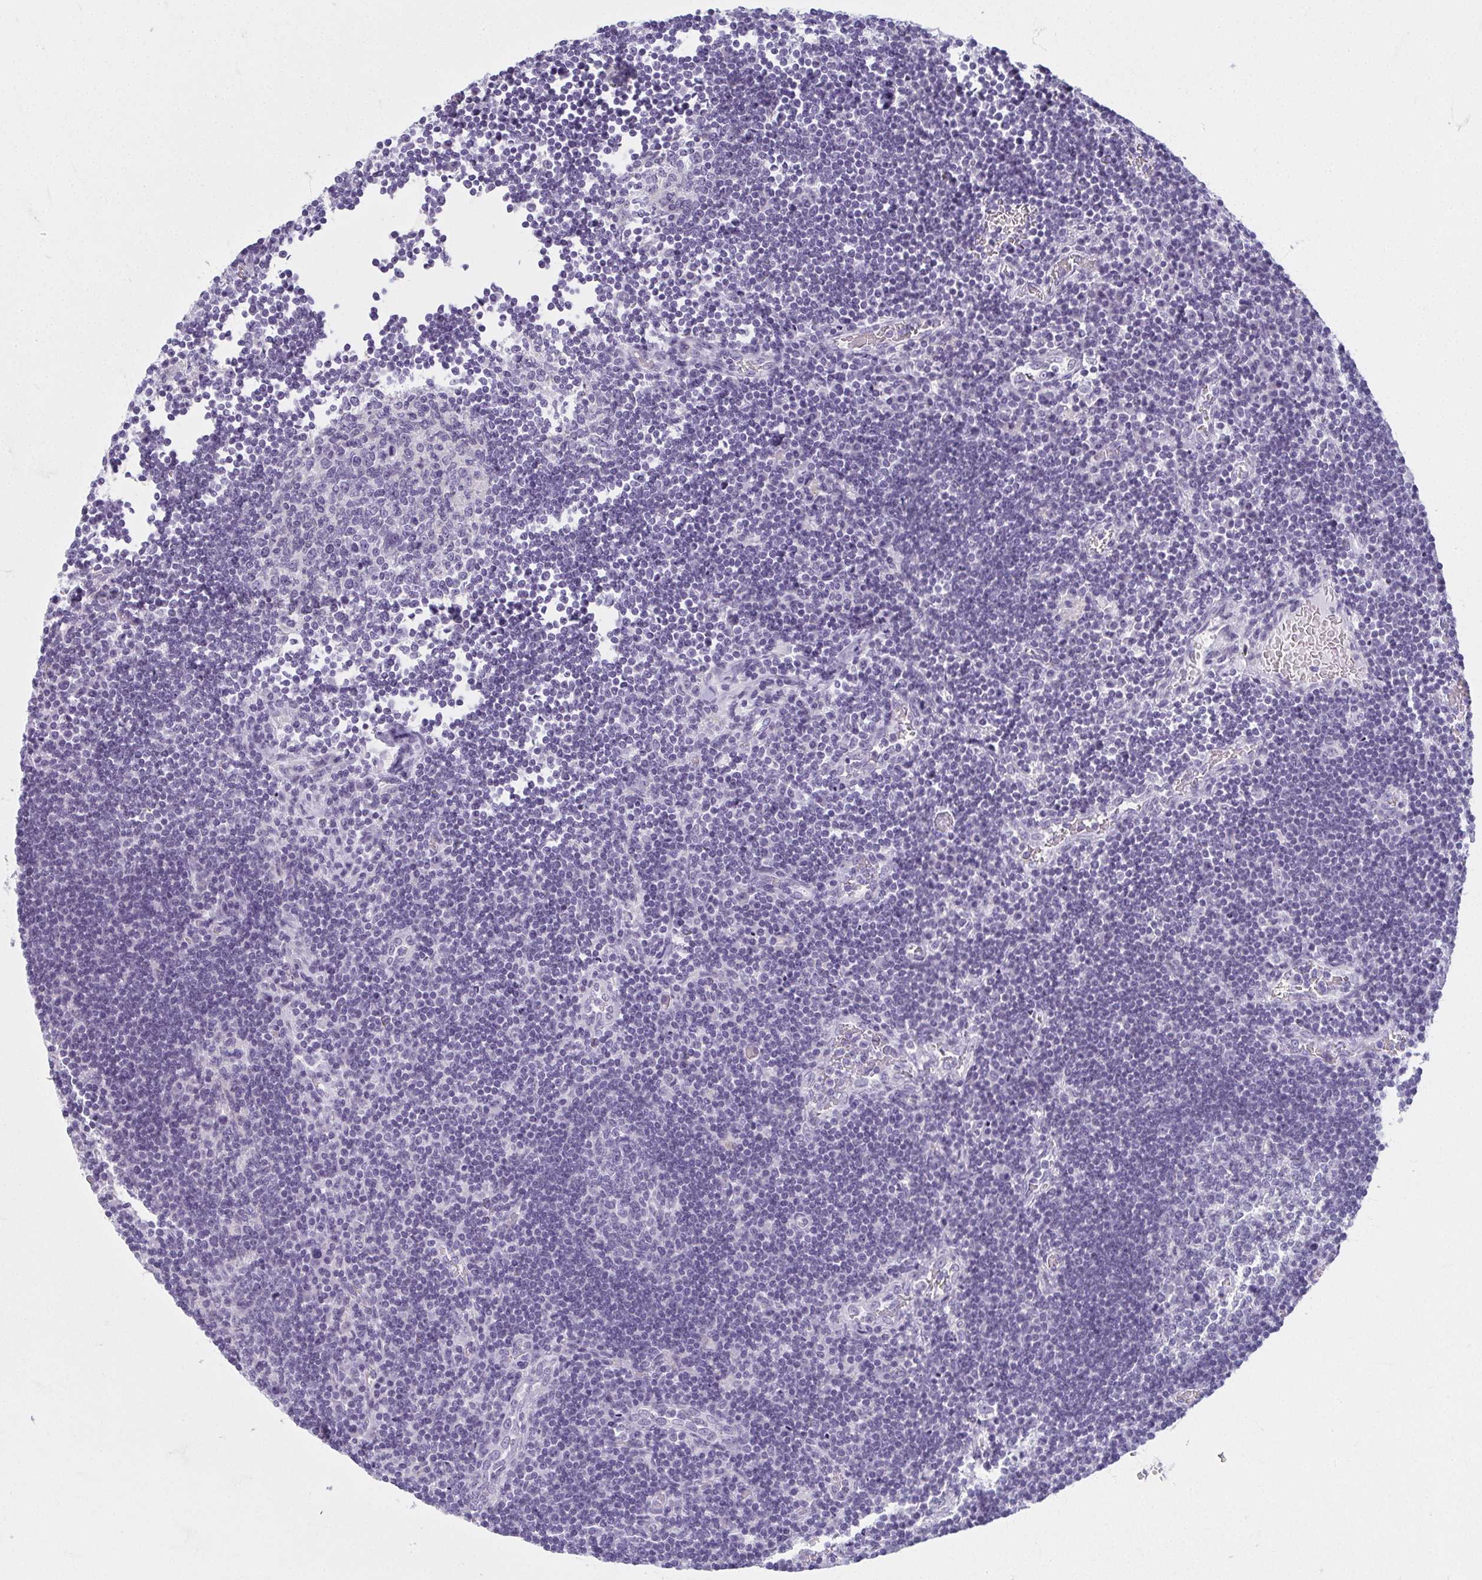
{"staining": {"intensity": "negative", "quantity": "none", "location": "none"}, "tissue": "lymph node", "cell_type": "Germinal center cells", "image_type": "normal", "snomed": [{"axis": "morphology", "description": "Normal tissue, NOS"}, {"axis": "topography", "description": "Lymph node"}], "caption": "IHC histopathology image of unremarkable lymph node stained for a protein (brown), which displays no staining in germinal center cells.", "gene": "MOBP", "patient": {"sex": "male", "age": 67}}